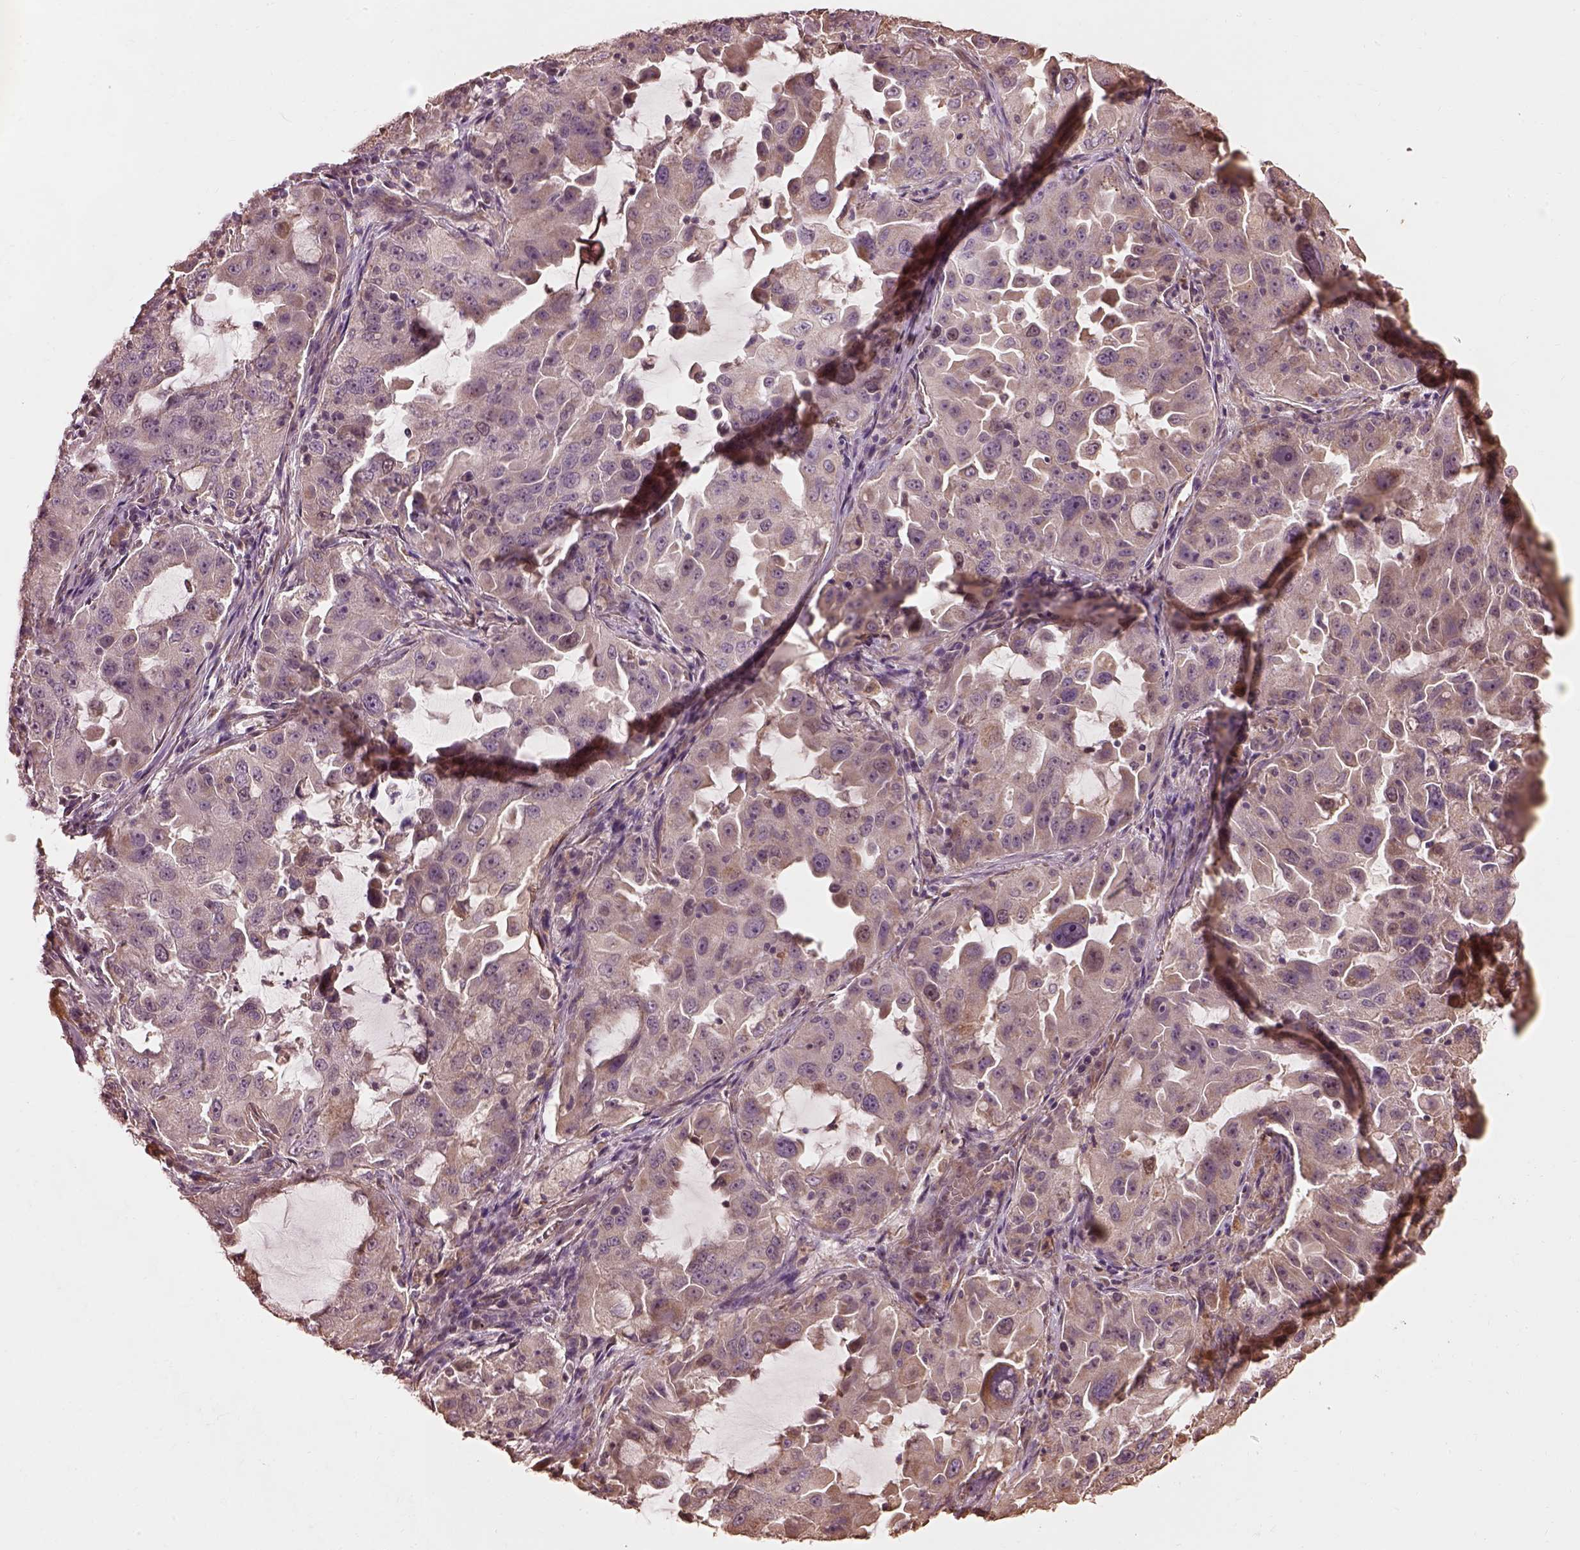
{"staining": {"intensity": "weak", "quantity": "25%-75%", "location": "cytoplasmic/membranous"}, "tissue": "lung cancer", "cell_type": "Tumor cells", "image_type": "cancer", "snomed": [{"axis": "morphology", "description": "Adenocarcinoma, NOS"}, {"axis": "topography", "description": "Lung"}], "caption": "Approximately 25%-75% of tumor cells in lung cancer (adenocarcinoma) reveal weak cytoplasmic/membranous protein positivity as visualized by brown immunohistochemical staining.", "gene": "METTL4", "patient": {"sex": "female", "age": 61}}